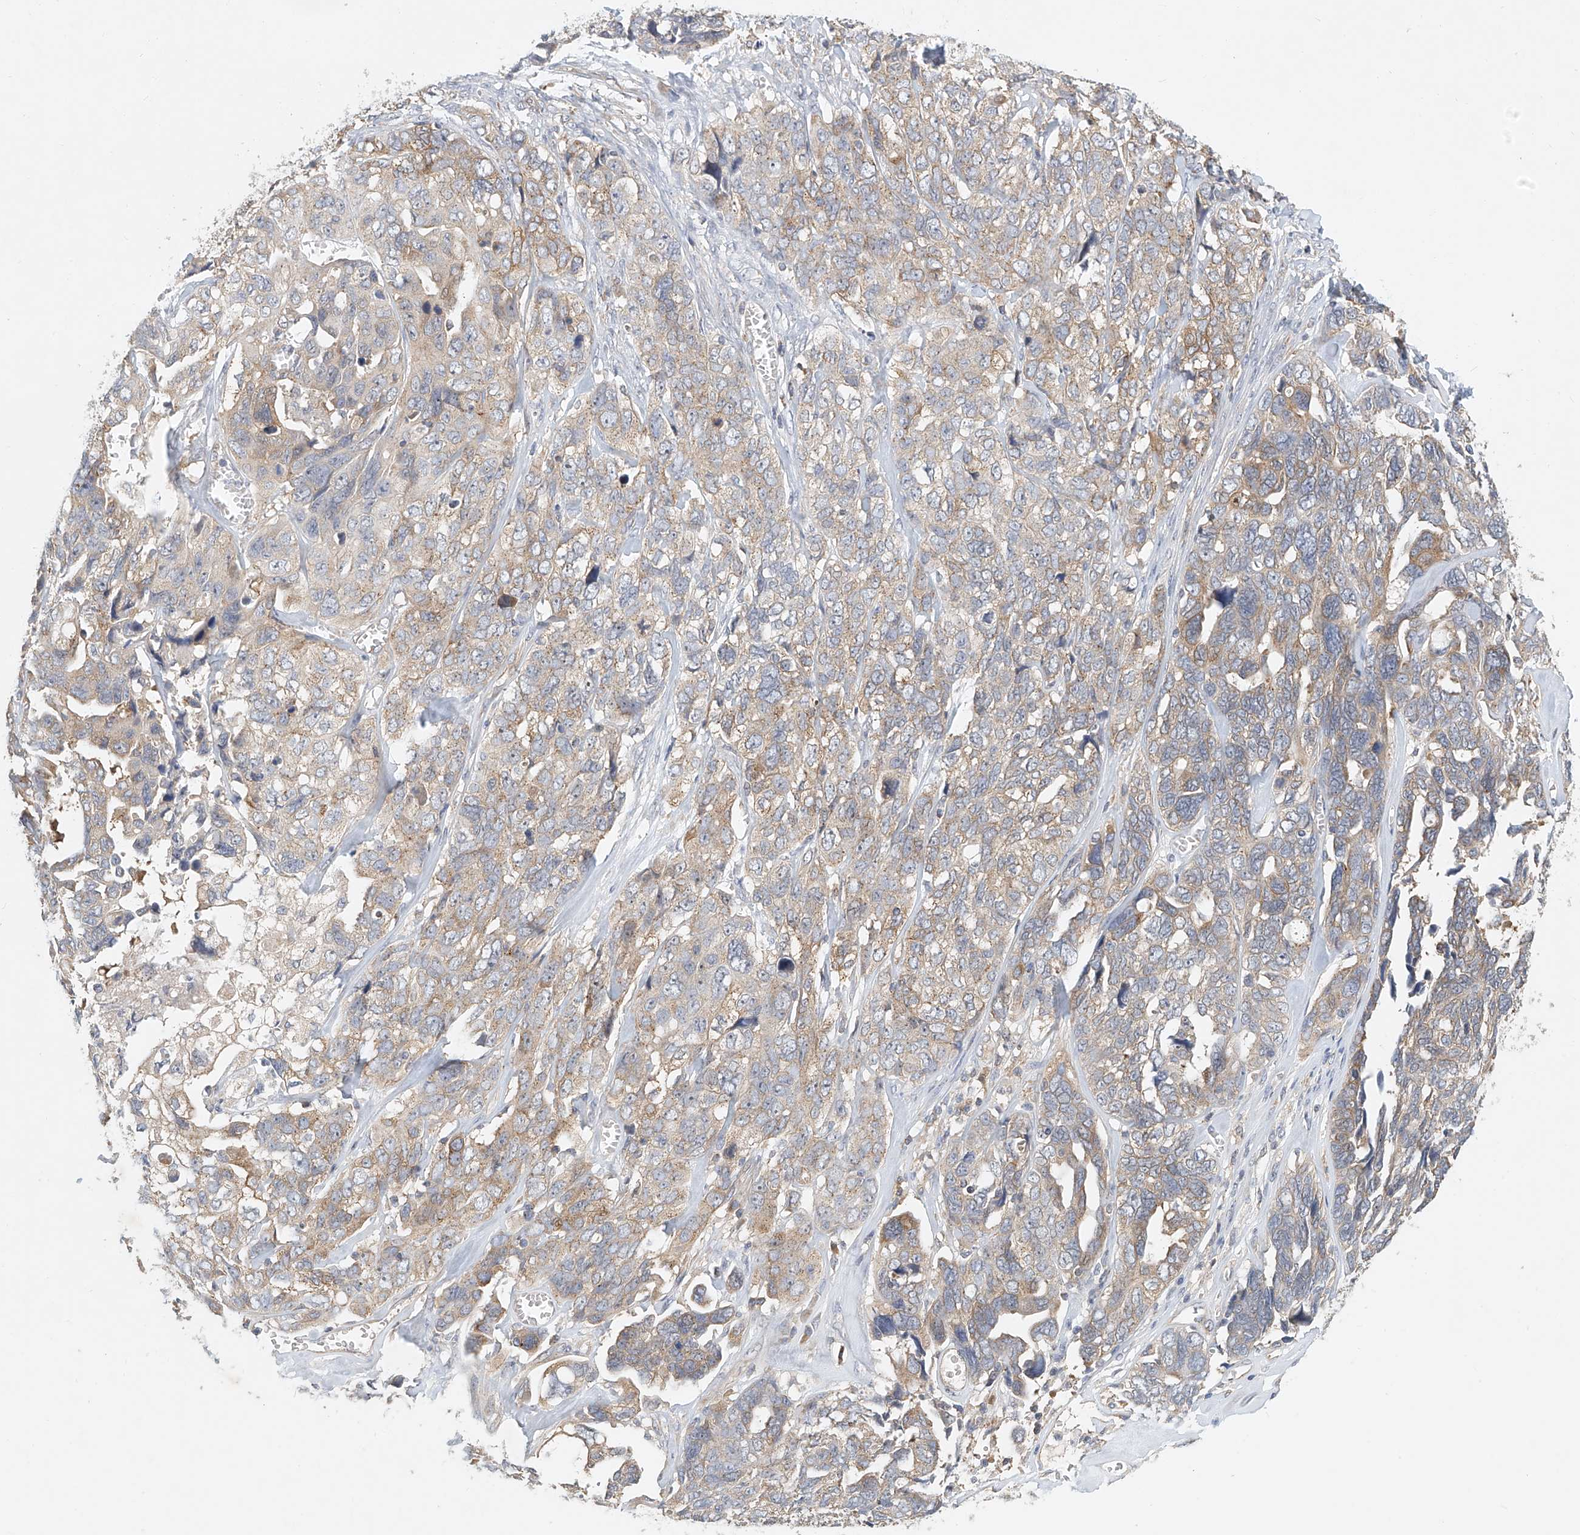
{"staining": {"intensity": "weak", "quantity": "<25%", "location": "cytoplasmic/membranous"}, "tissue": "ovarian cancer", "cell_type": "Tumor cells", "image_type": "cancer", "snomed": [{"axis": "morphology", "description": "Cystadenocarcinoma, serous, NOS"}, {"axis": "topography", "description": "Ovary"}], "caption": "Human serous cystadenocarcinoma (ovarian) stained for a protein using immunohistochemistry (IHC) displays no positivity in tumor cells.", "gene": "CARMIL1", "patient": {"sex": "female", "age": 79}}